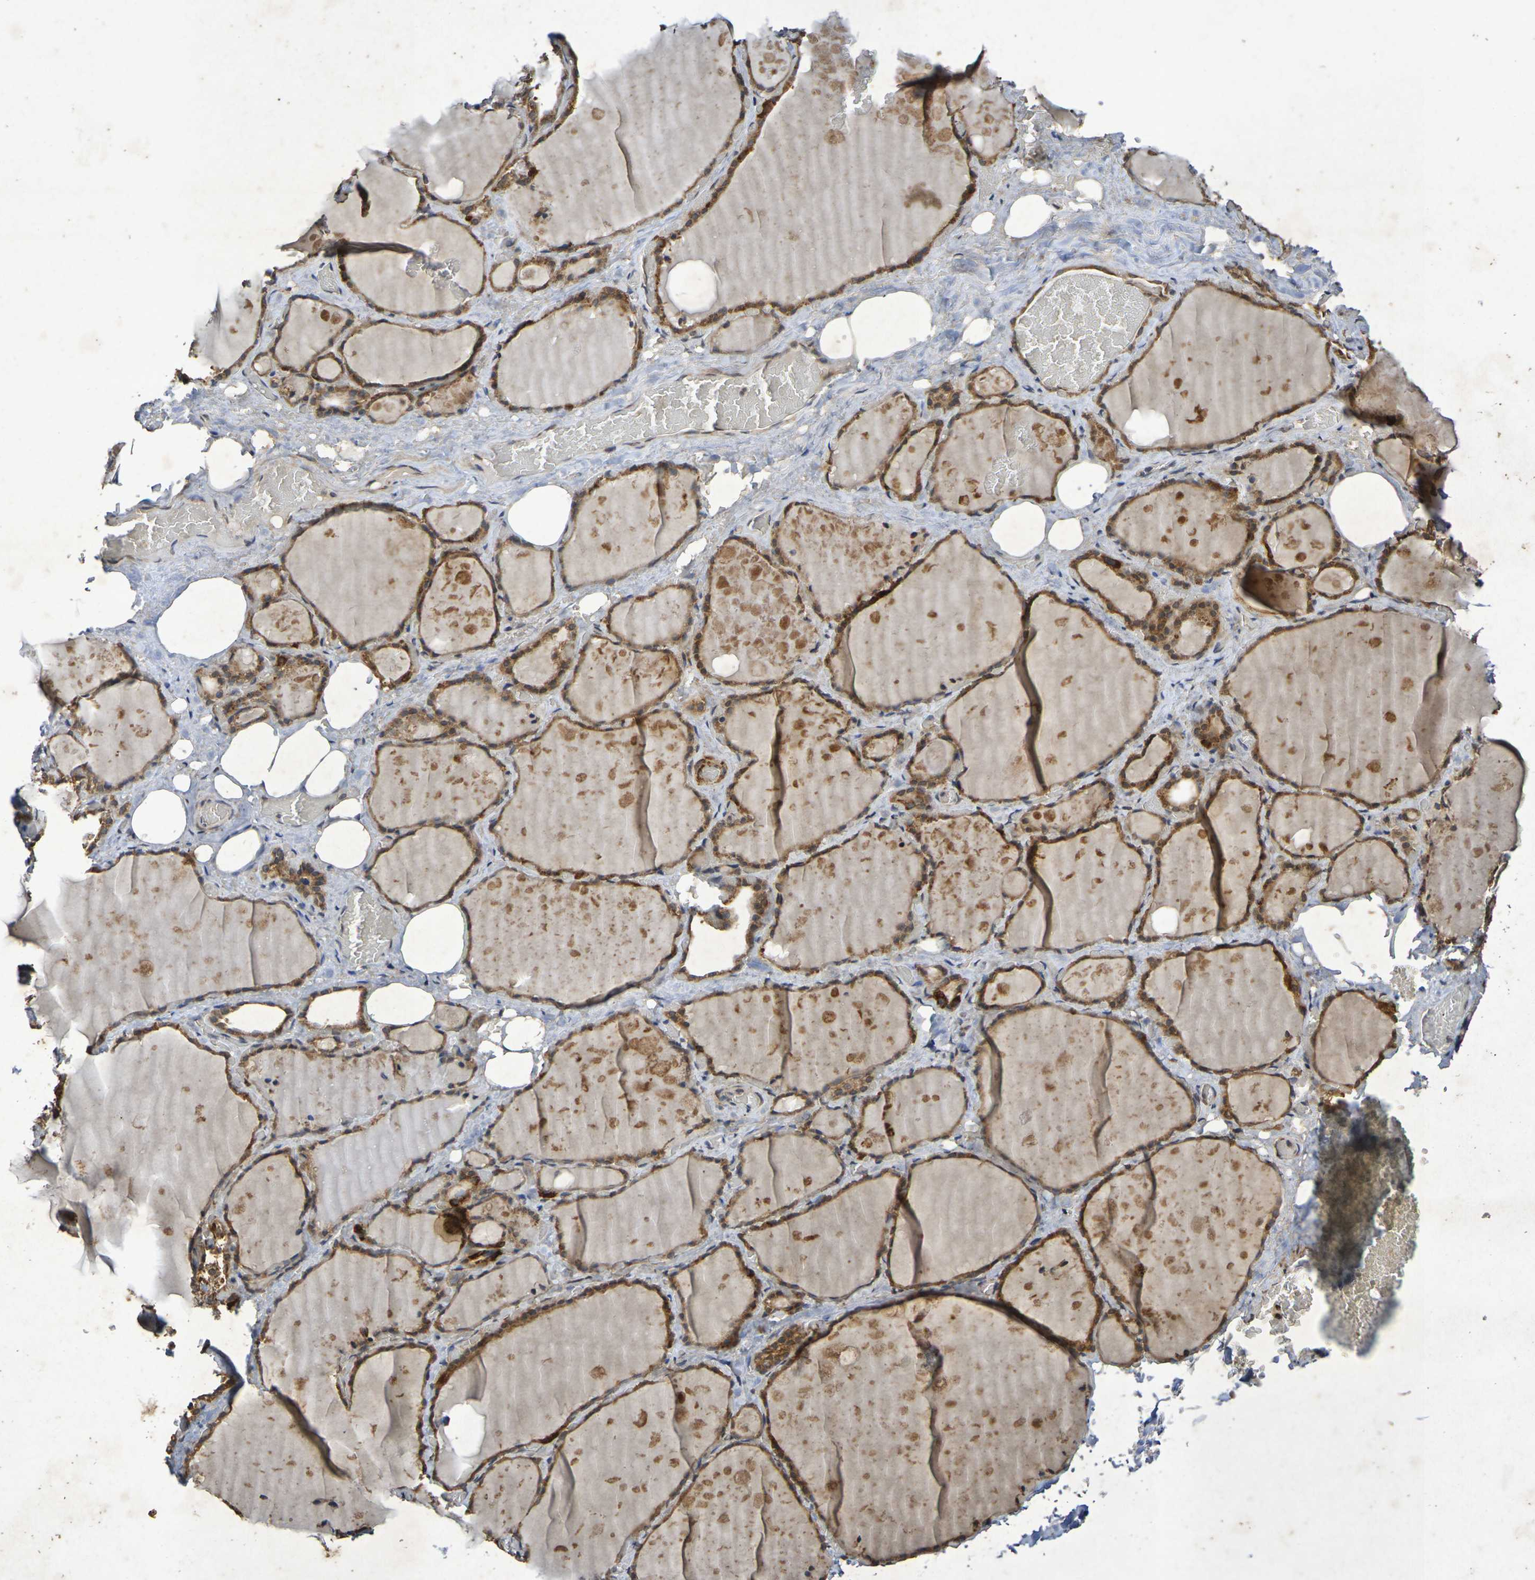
{"staining": {"intensity": "moderate", "quantity": ">75%", "location": "cytoplasmic/membranous"}, "tissue": "thyroid gland", "cell_type": "Glandular cells", "image_type": "normal", "snomed": [{"axis": "morphology", "description": "Normal tissue, NOS"}, {"axis": "topography", "description": "Thyroid gland"}], "caption": "This micrograph shows IHC staining of unremarkable thyroid gland, with medium moderate cytoplasmic/membranous staining in approximately >75% of glandular cells.", "gene": "GUCY1A2", "patient": {"sex": "male", "age": 61}}